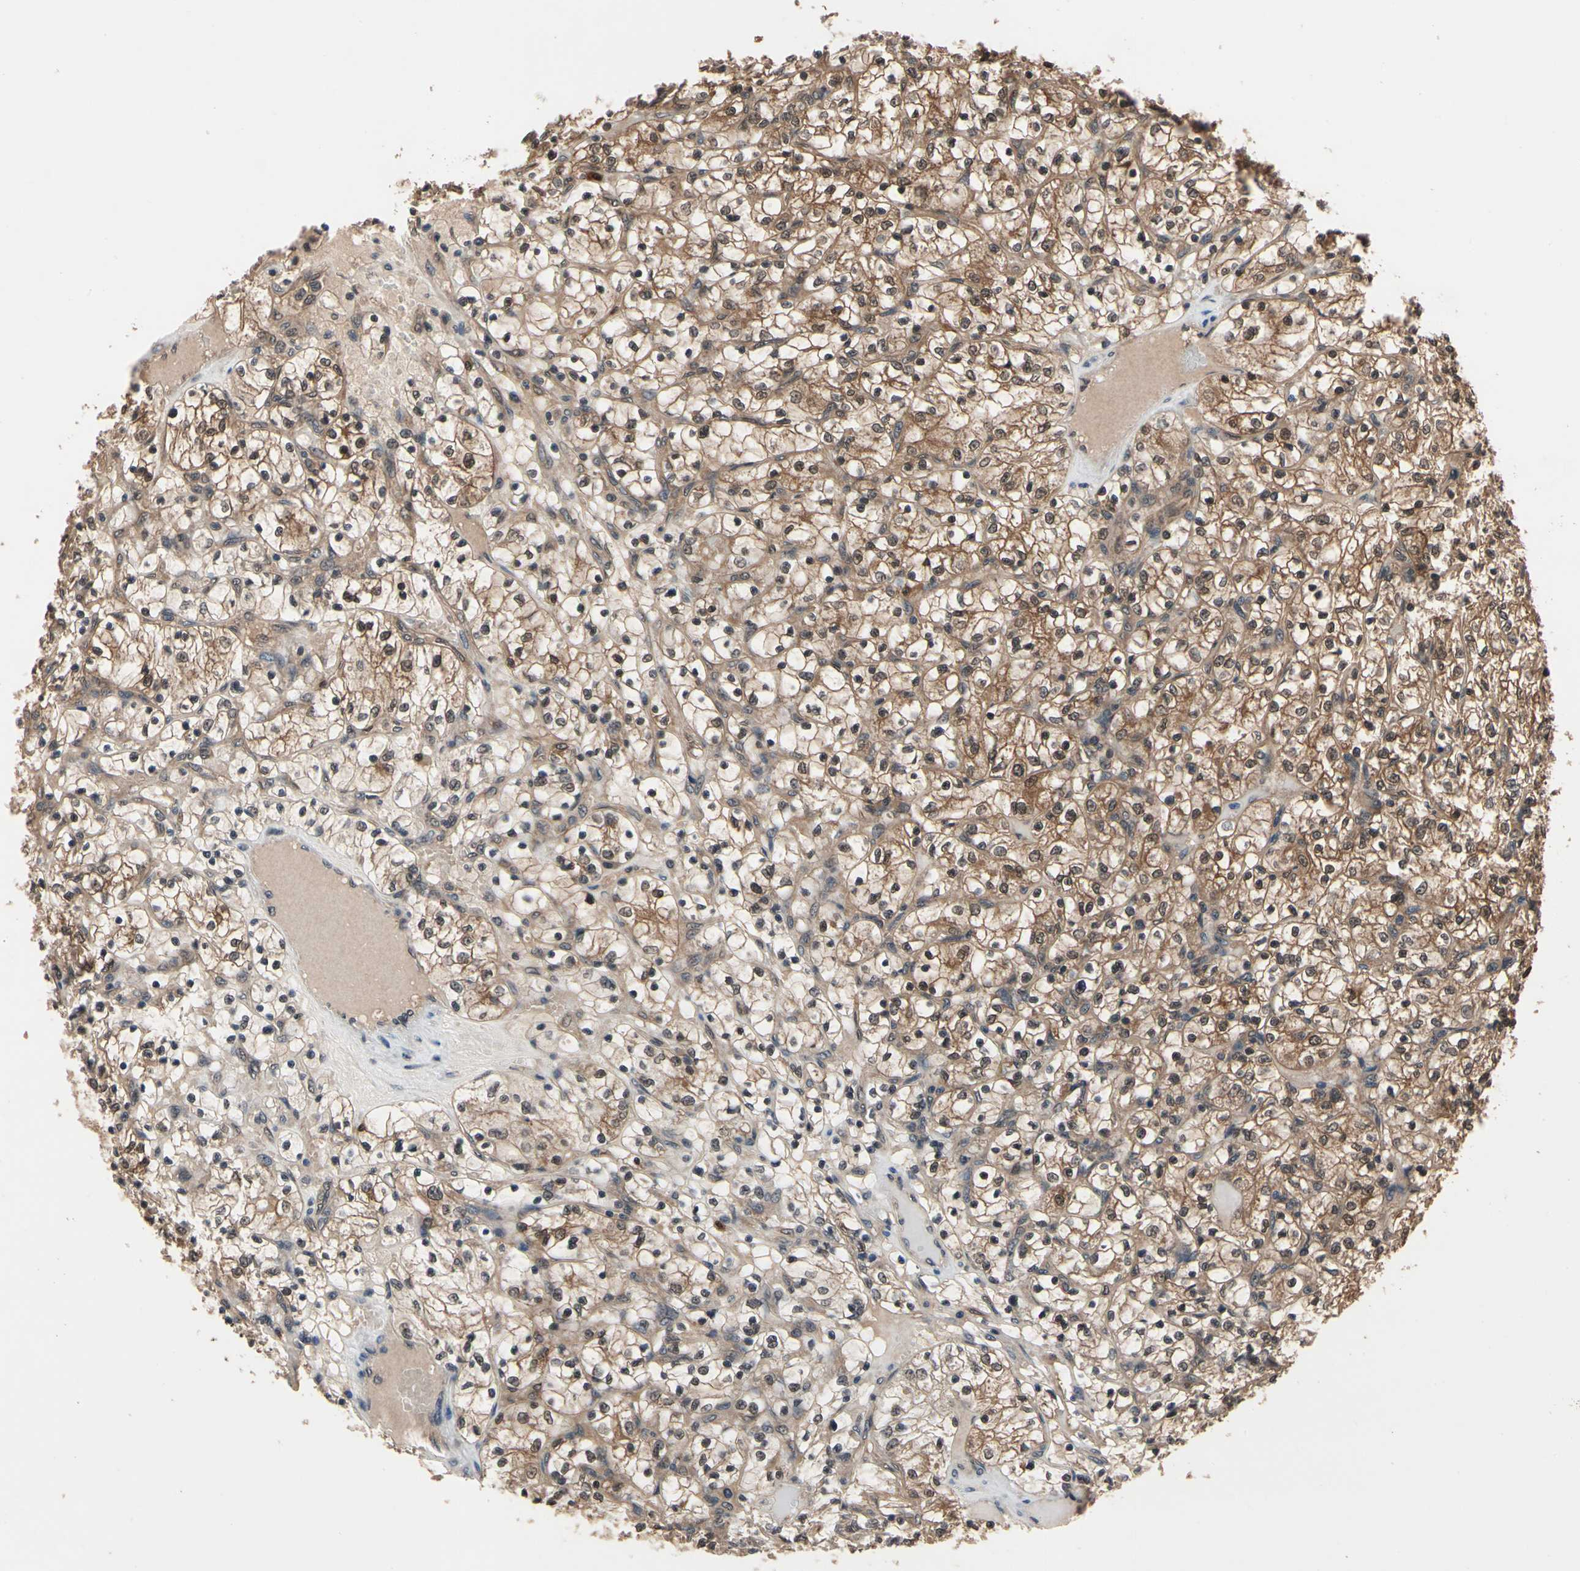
{"staining": {"intensity": "moderate", "quantity": ">75%", "location": "cytoplasmic/membranous,nuclear"}, "tissue": "renal cancer", "cell_type": "Tumor cells", "image_type": "cancer", "snomed": [{"axis": "morphology", "description": "Adenocarcinoma, NOS"}, {"axis": "topography", "description": "Kidney"}], "caption": "This histopathology image reveals renal cancer (adenocarcinoma) stained with immunohistochemistry (IHC) to label a protein in brown. The cytoplasmic/membranous and nuclear of tumor cells show moderate positivity for the protein. Nuclei are counter-stained blue.", "gene": "PRDX6", "patient": {"sex": "female", "age": 69}}